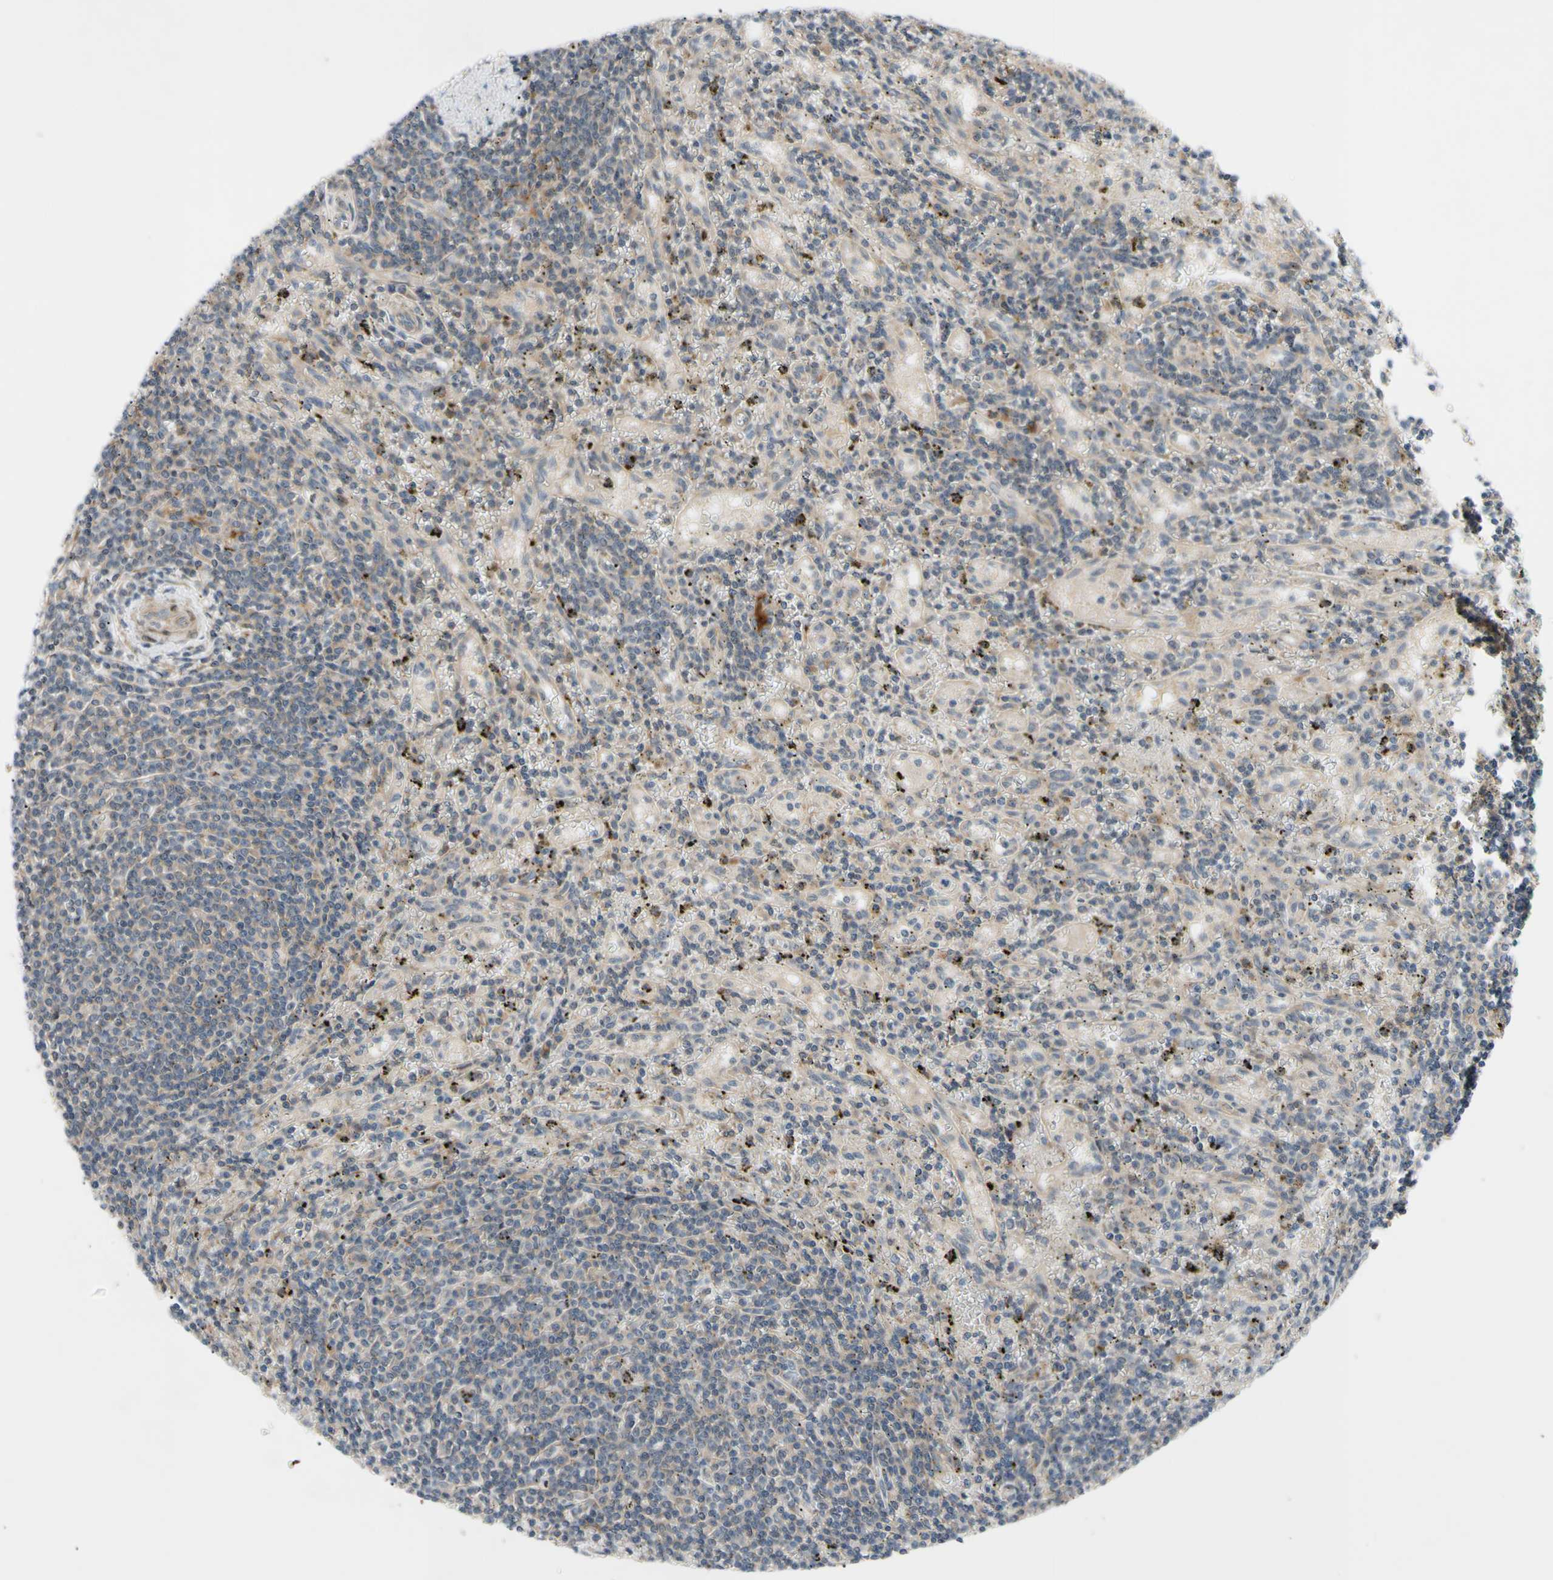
{"staining": {"intensity": "weak", "quantity": "25%-75%", "location": "cytoplasmic/membranous"}, "tissue": "lymphoma", "cell_type": "Tumor cells", "image_type": "cancer", "snomed": [{"axis": "morphology", "description": "Malignant lymphoma, non-Hodgkin's type, Low grade"}, {"axis": "topography", "description": "Spleen"}], "caption": "Immunohistochemical staining of human lymphoma displays low levels of weak cytoplasmic/membranous protein positivity in approximately 25%-75% of tumor cells. (Brightfield microscopy of DAB IHC at high magnification).", "gene": "SVIL", "patient": {"sex": "male", "age": 76}}